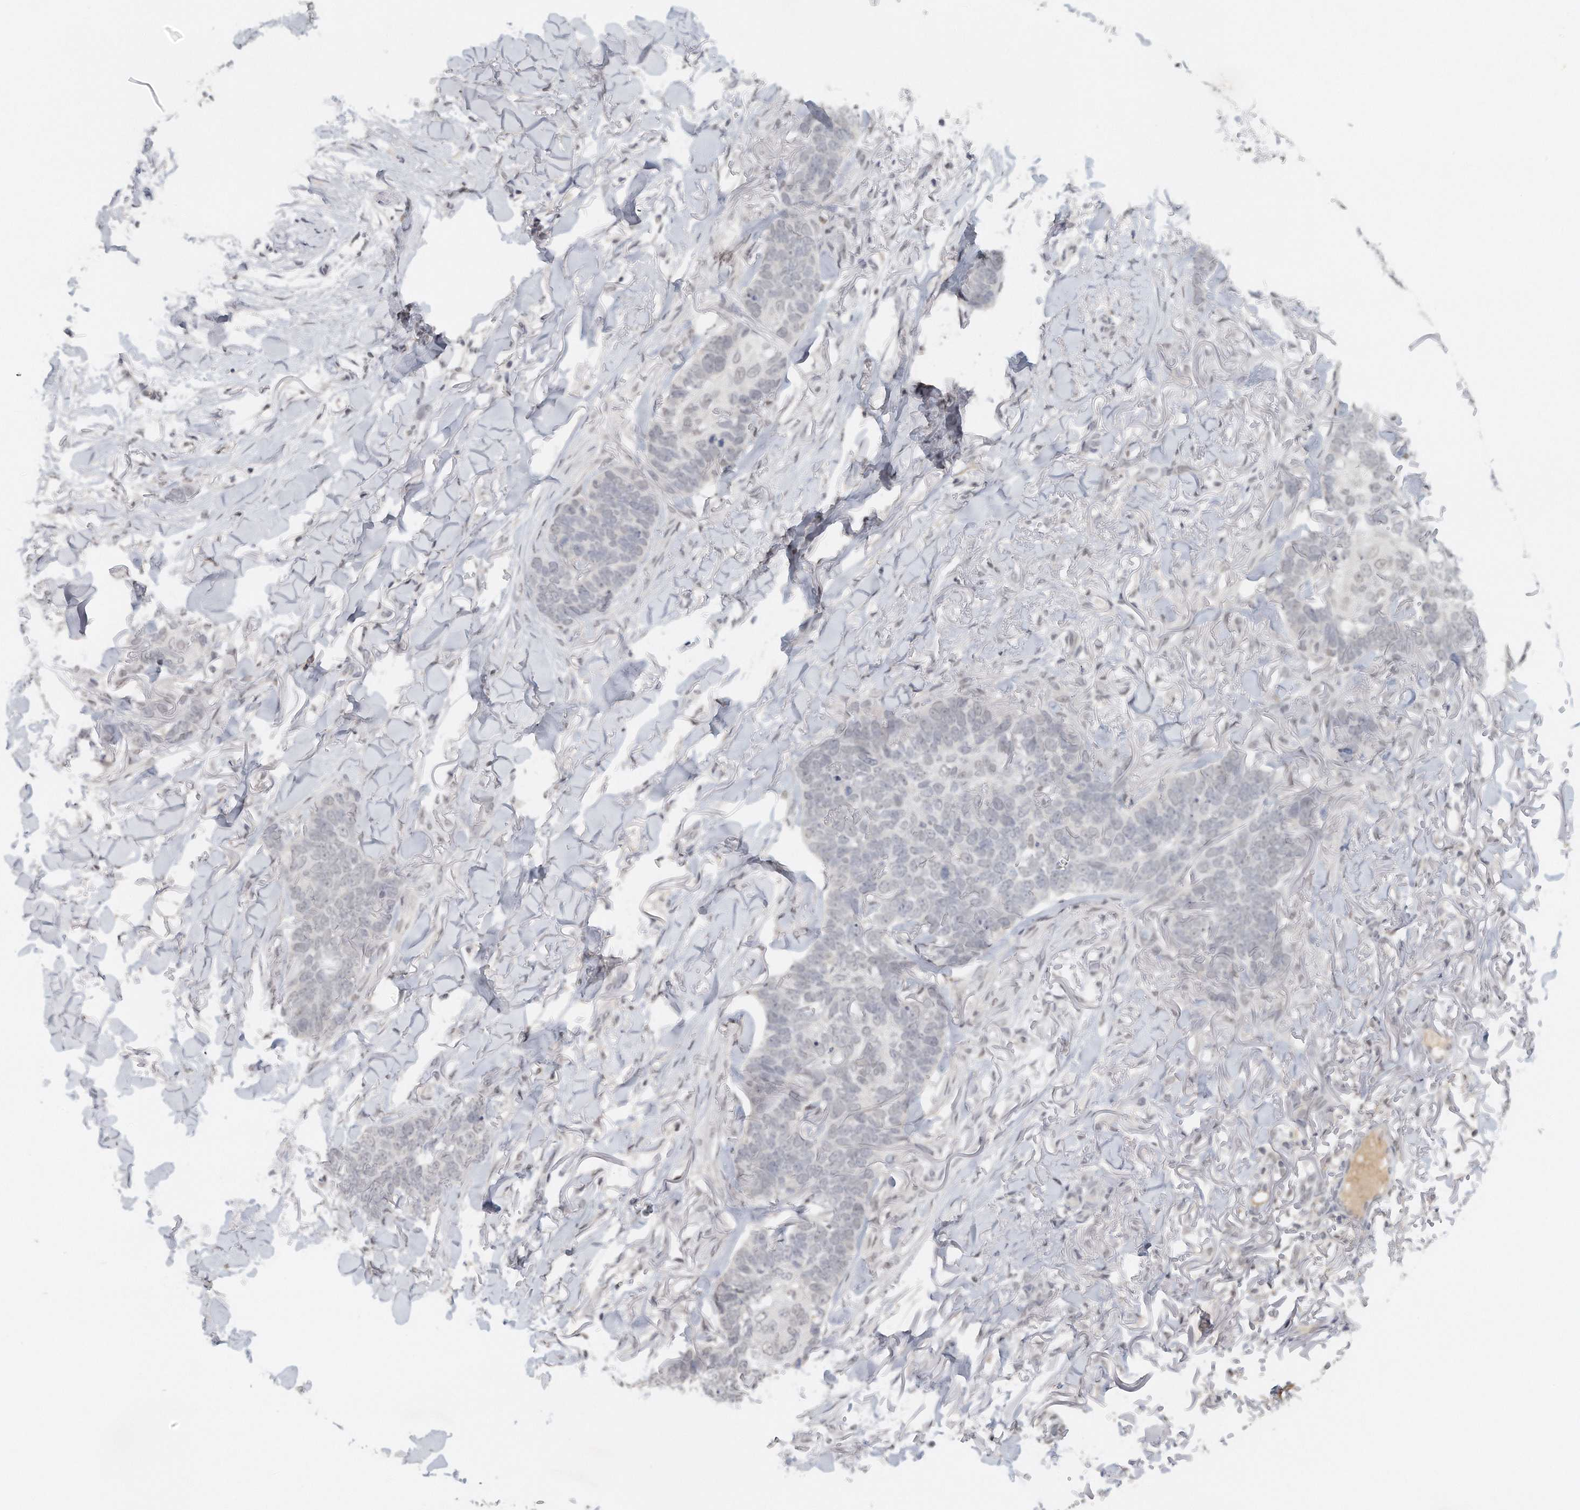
{"staining": {"intensity": "negative", "quantity": "none", "location": "none"}, "tissue": "skin cancer", "cell_type": "Tumor cells", "image_type": "cancer", "snomed": [{"axis": "morphology", "description": "Normal tissue, NOS"}, {"axis": "morphology", "description": "Basal cell carcinoma"}, {"axis": "topography", "description": "Skin"}], "caption": "DAB (3,3'-diaminobenzidine) immunohistochemical staining of skin cancer (basal cell carcinoma) exhibits no significant staining in tumor cells.", "gene": "DDX43", "patient": {"sex": "male", "age": 77}}